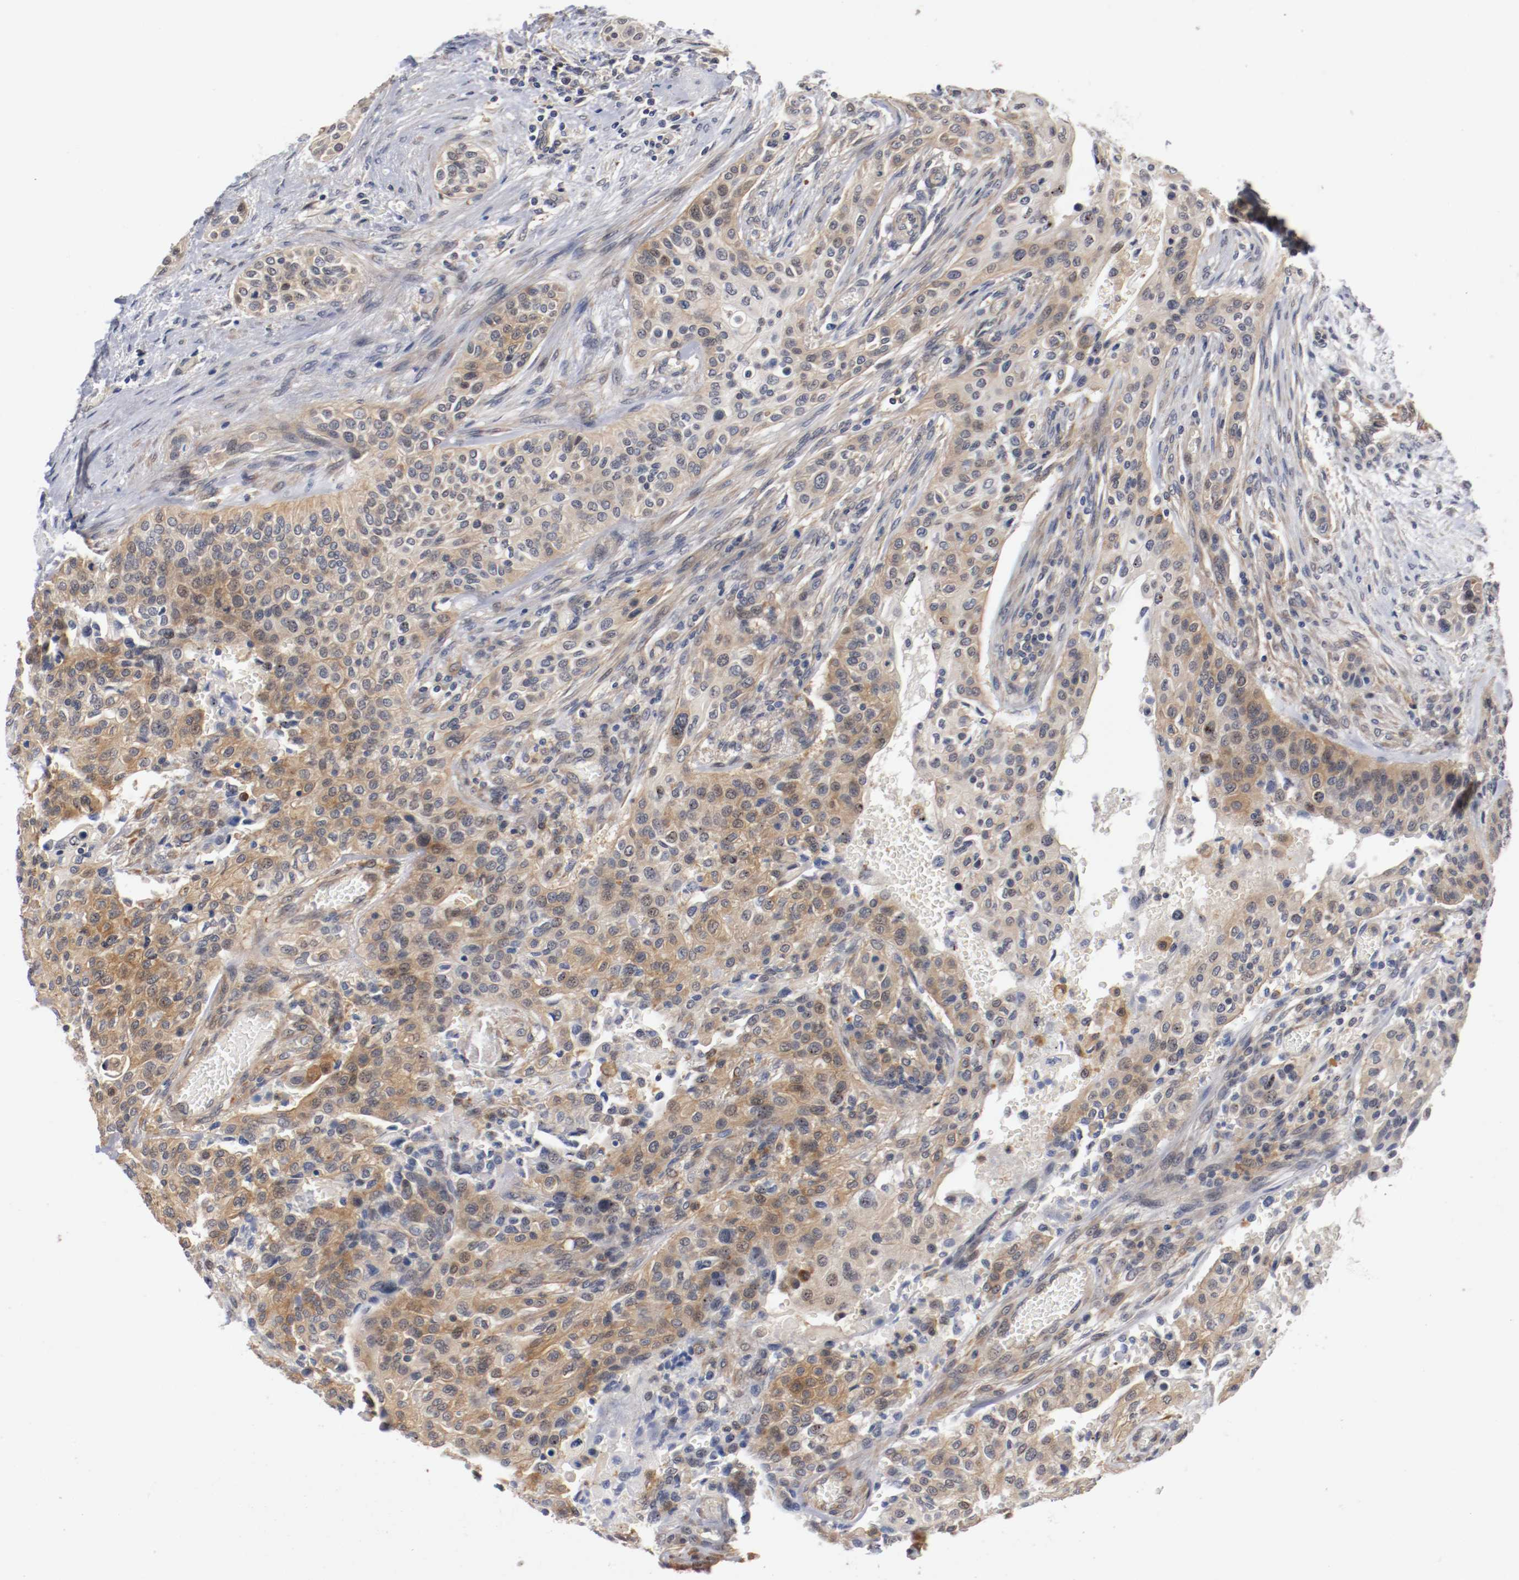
{"staining": {"intensity": "weak", "quantity": ">75%", "location": "cytoplasmic/membranous,nuclear"}, "tissue": "urothelial cancer", "cell_type": "Tumor cells", "image_type": "cancer", "snomed": [{"axis": "morphology", "description": "Urothelial carcinoma, High grade"}, {"axis": "topography", "description": "Urinary bladder"}], "caption": "This micrograph demonstrates immunohistochemistry staining of urothelial carcinoma (high-grade), with low weak cytoplasmic/membranous and nuclear expression in about >75% of tumor cells.", "gene": "RBM23", "patient": {"sex": "male", "age": 74}}